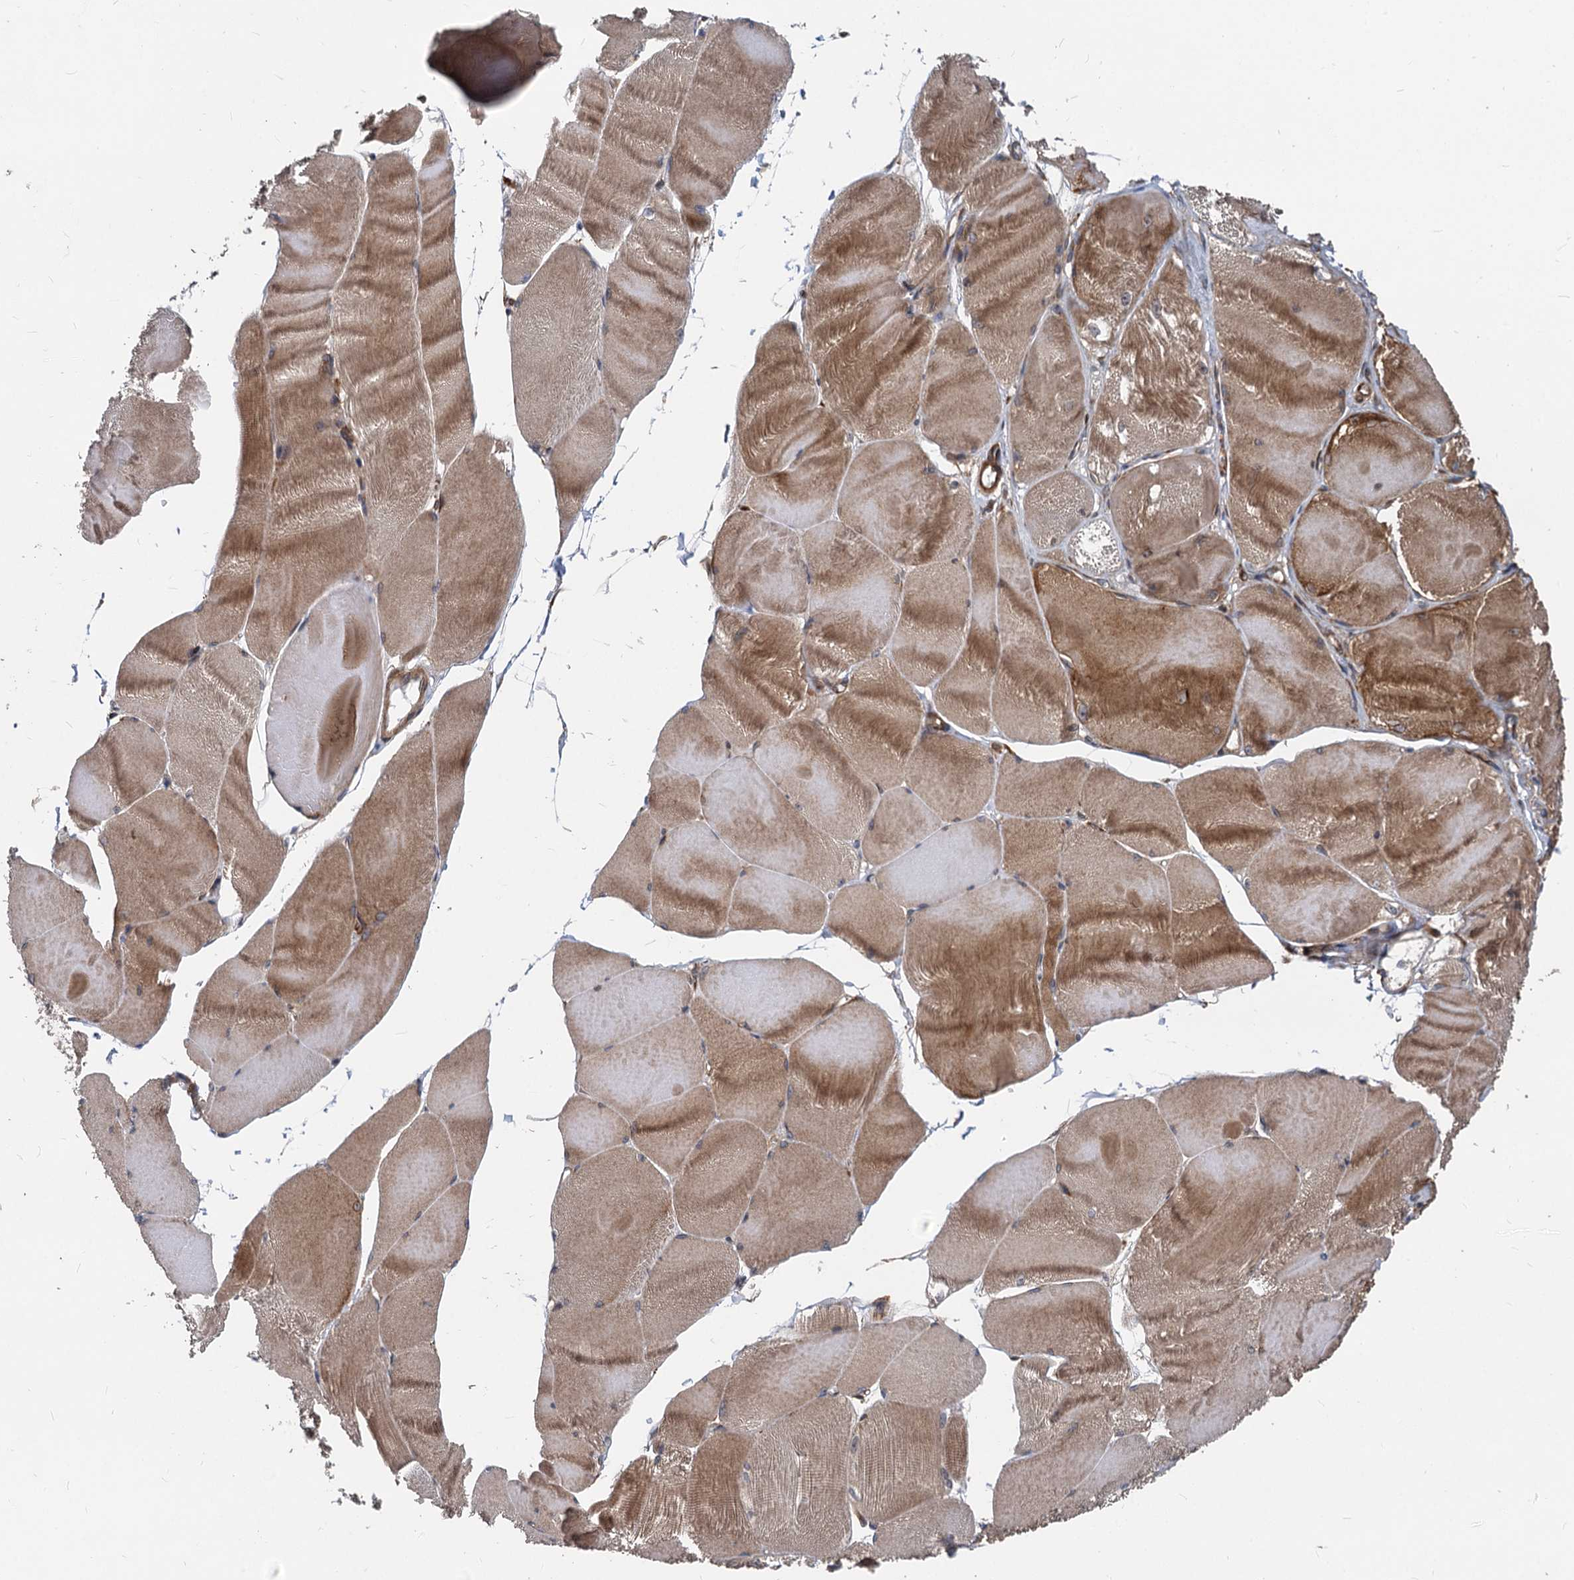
{"staining": {"intensity": "moderate", "quantity": ">75%", "location": "cytoplasmic/membranous"}, "tissue": "skeletal muscle", "cell_type": "Myocytes", "image_type": "normal", "snomed": [{"axis": "morphology", "description": "Normal tissue, NOS"}, {"axis": "morphology", "description": "Basal cell carcinoma"}, {"axis": "topography", "description": "Skeletal muscle"}], "caption": "Protein expression analysis of benign human skeletal muscle reveals moderate cytoplasmic/membranous expression in about >75% of myocytes.", "gene": "STIM1", "patient": {"sex": "female", "age": 64}}